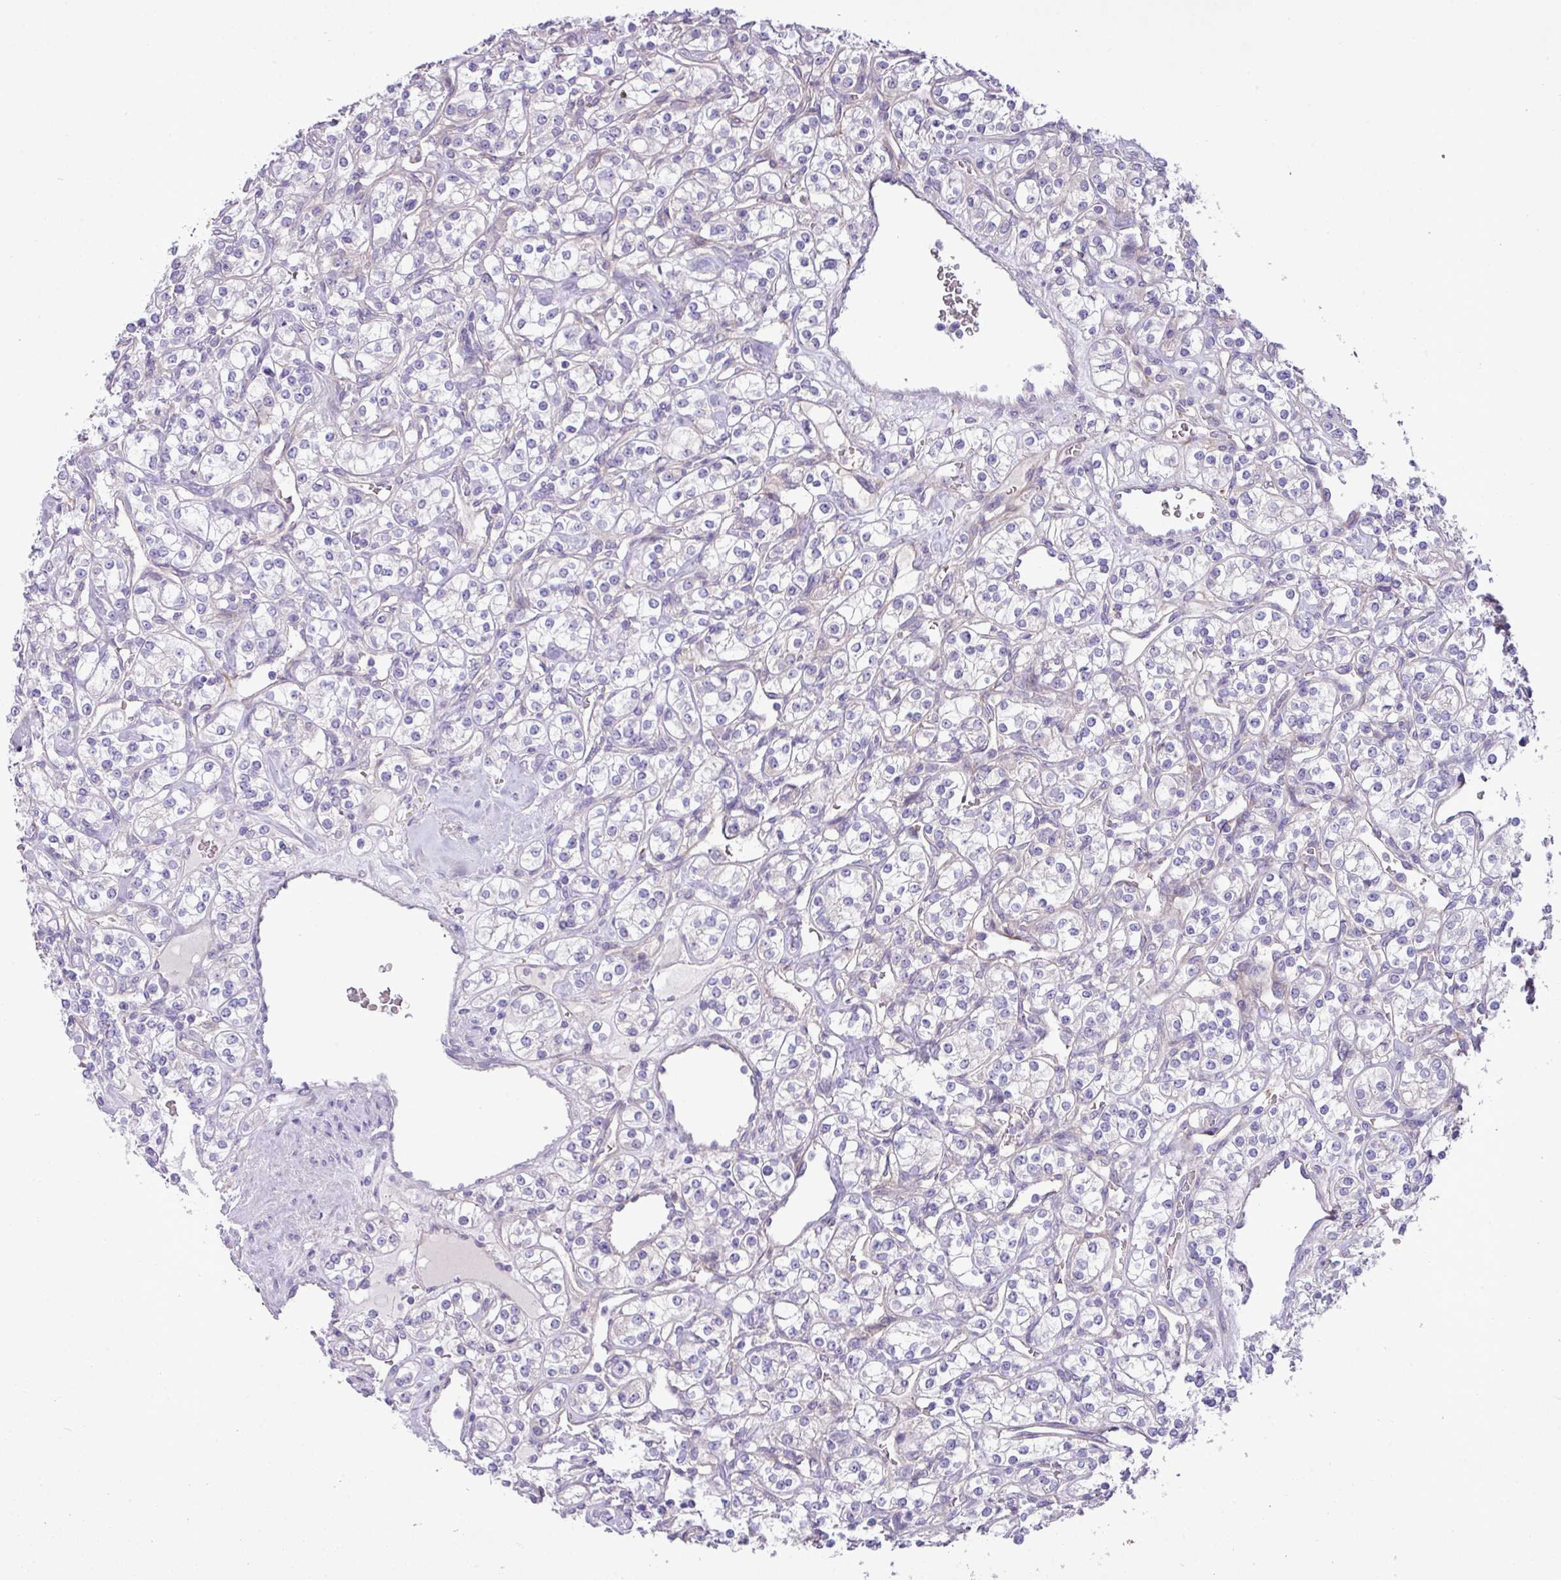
{"staining": {"intensity": "negative", "quantity": "none", "location": "none"}, "tissue": "renal cancer", "cell_type": "Tumor cells", "image_type": "cancer", "snomed": [{"axis": "morphology", "description": "Adenocarcinoma, NOS"}, {"axis": "topography", "description": "Kidney"}], "caption": "This is a photomicrograph of IHC staining of renal cancer, which shows no positivity in tumor cells. (DAB (3,3'-diaminobenzidine) immunohistochemistry (IHC) with hematoxylin counter stain).", "gene": "KIRREL3", "patient": {"sex": "male", "age": 77}}